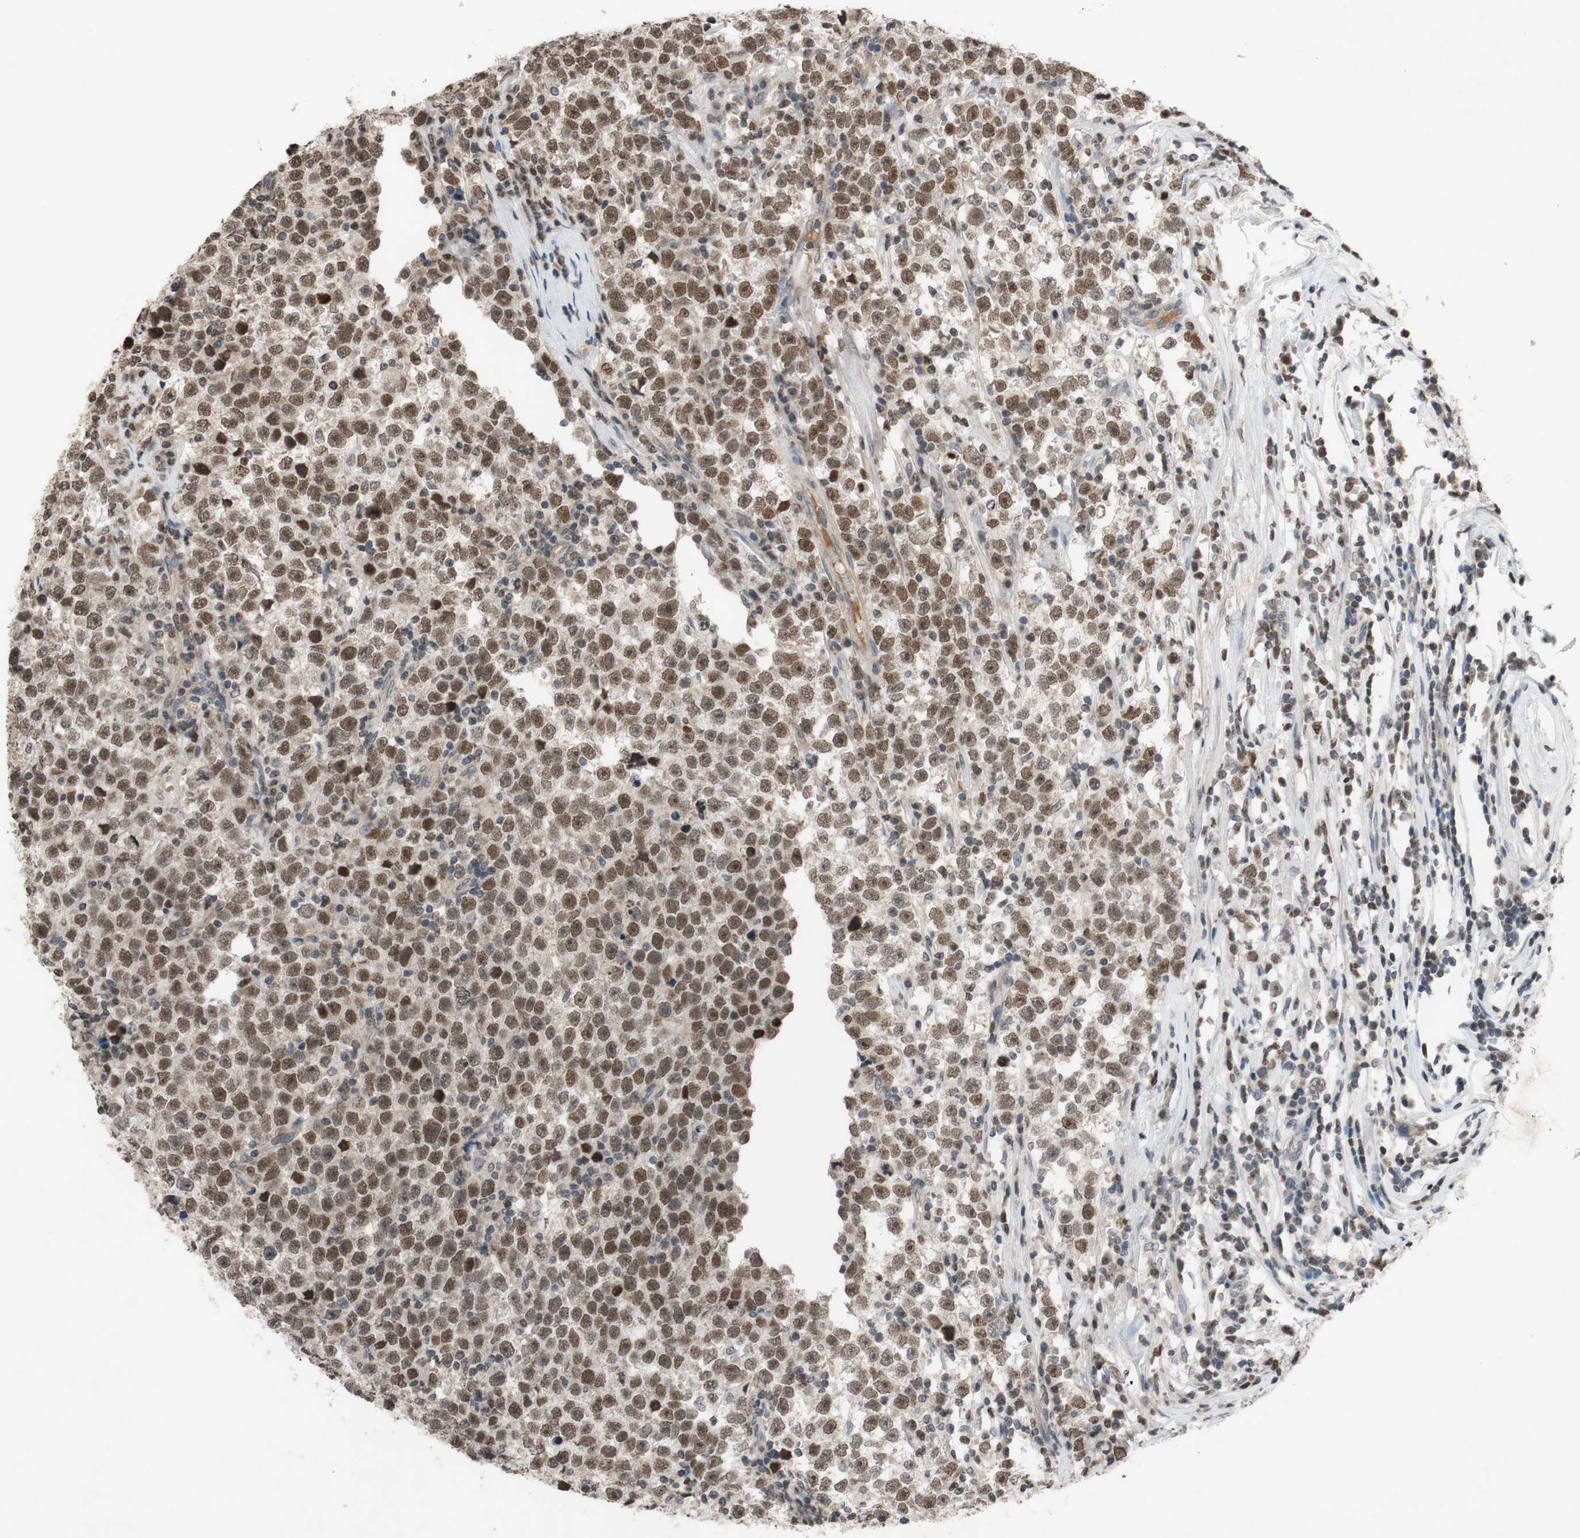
{"staining": {"intensity": "moderate", "quantity": ">75%", "location": "nuclear"}, "tissue": "testis cancer", "cell_type": "Tumor cells", "image_type": "cancer", "snomed": [{"axis": "morphology", "description": "Seminoma, NOS"}, {"axis": "topography", "description": "Testis"}], "caption": "Testis cancer stained for a protein (brown) shows moderate nuclear positive expression in approximately >75% of tumor cells.", "gene": "MCM6", "patient": {"sex": "male", "age": 43}}